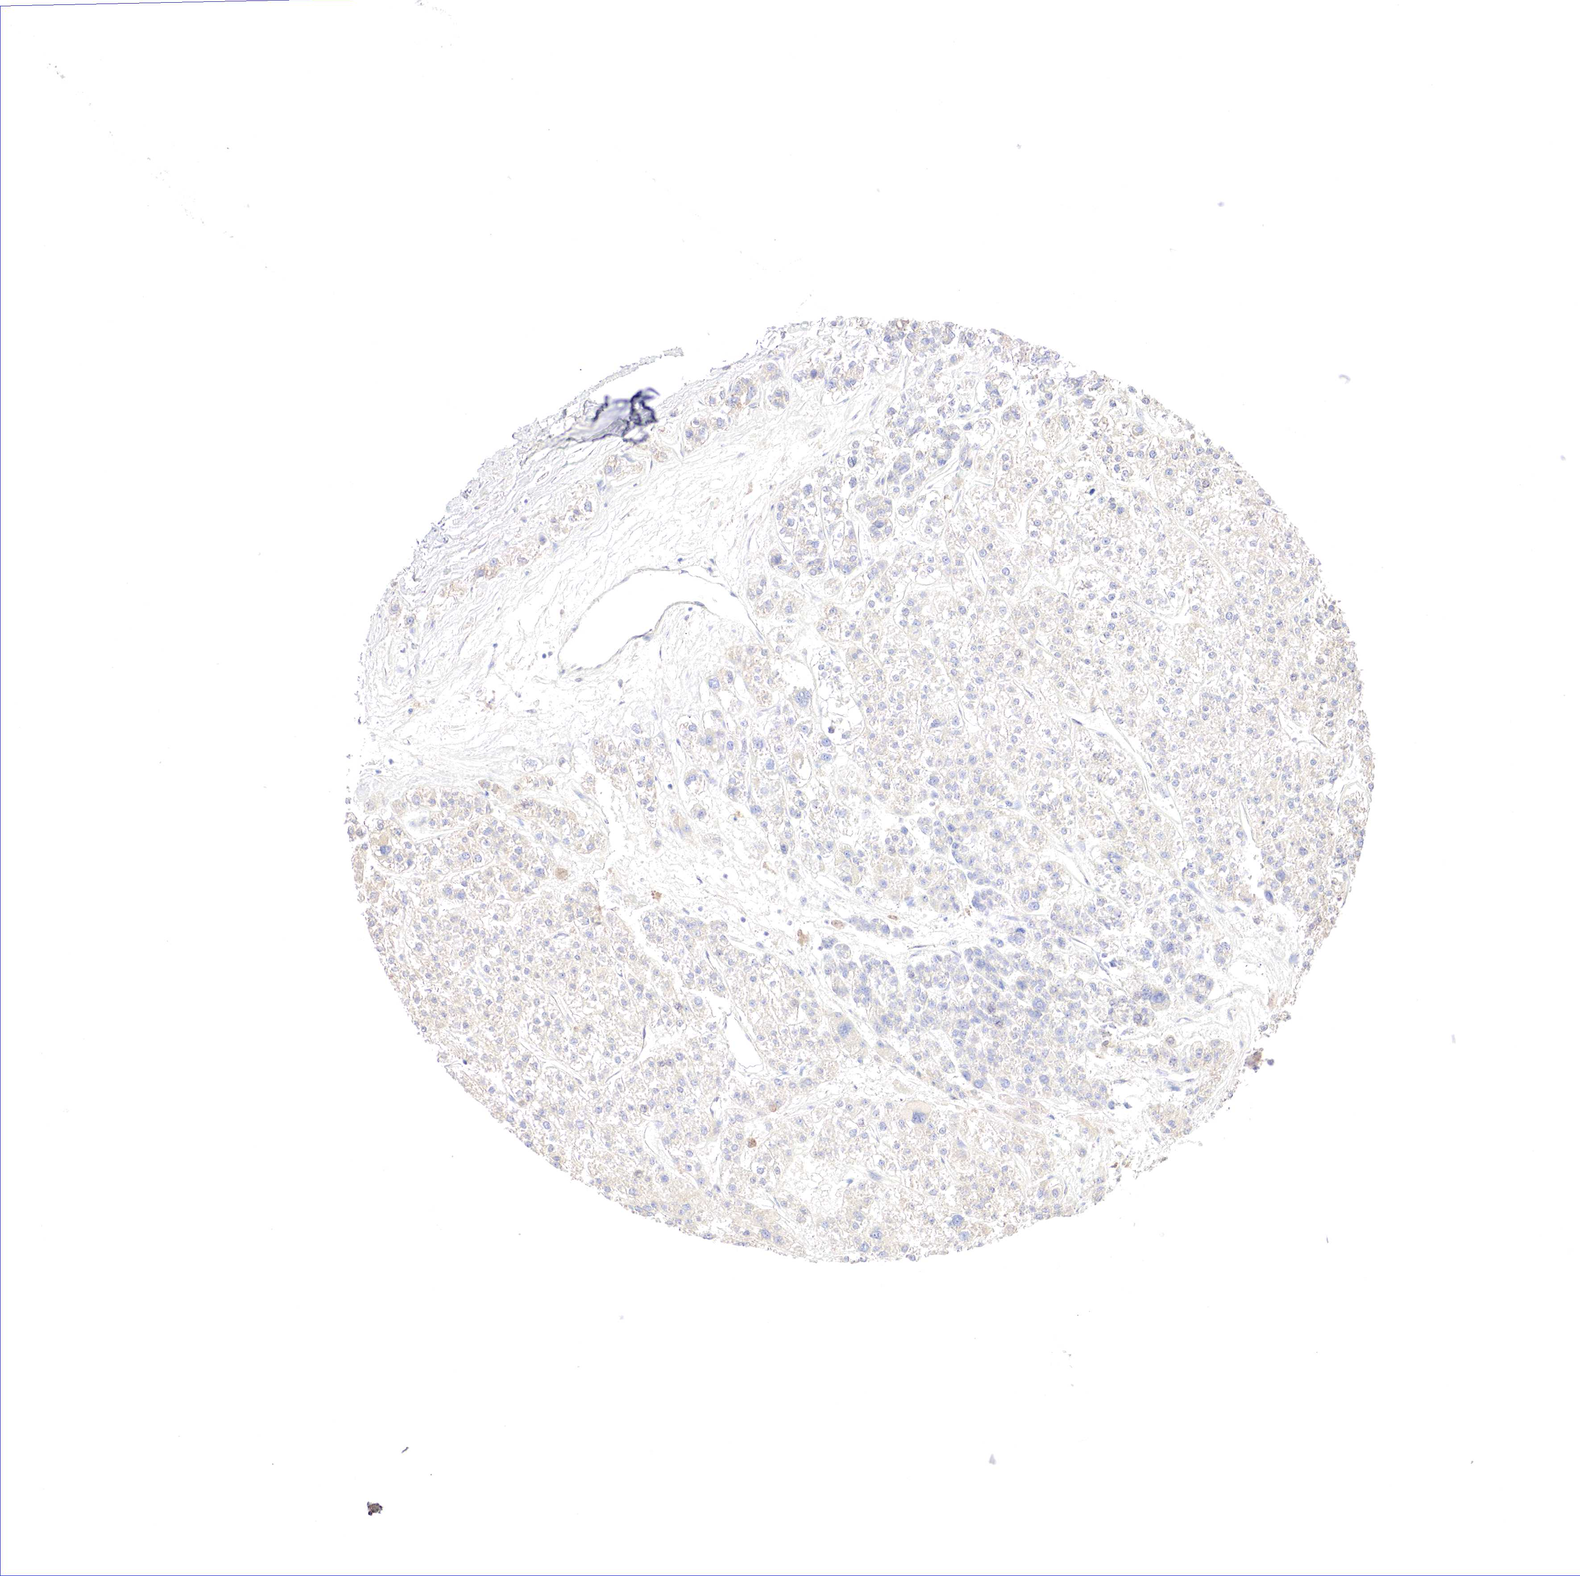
{"staining": {"intensity": "negative", "quantity": "none", "location": "none"}, "tissue": "liver cancer", "cell_type": "Tumor cells", "image_type": "cancer", "snomed": [{"axis": "morphology", "description": "Carcinoma, Hepatocellular, NOS"}, {"axis": "topography", "description": "Liver"}], "caption": "Histopathology image shows no protein positivity in tumor cells of liver hepatocellular carcinoma tissue. (Stains: DAB (3,3'-diaminobenzidine) immunohistochemistry (IHC) with hematoxylin counter stain, Microscopy: brightfield microscopy at high magnification).", "gene": "GATA1", "patient": {"sex": "female", "age": 85}}